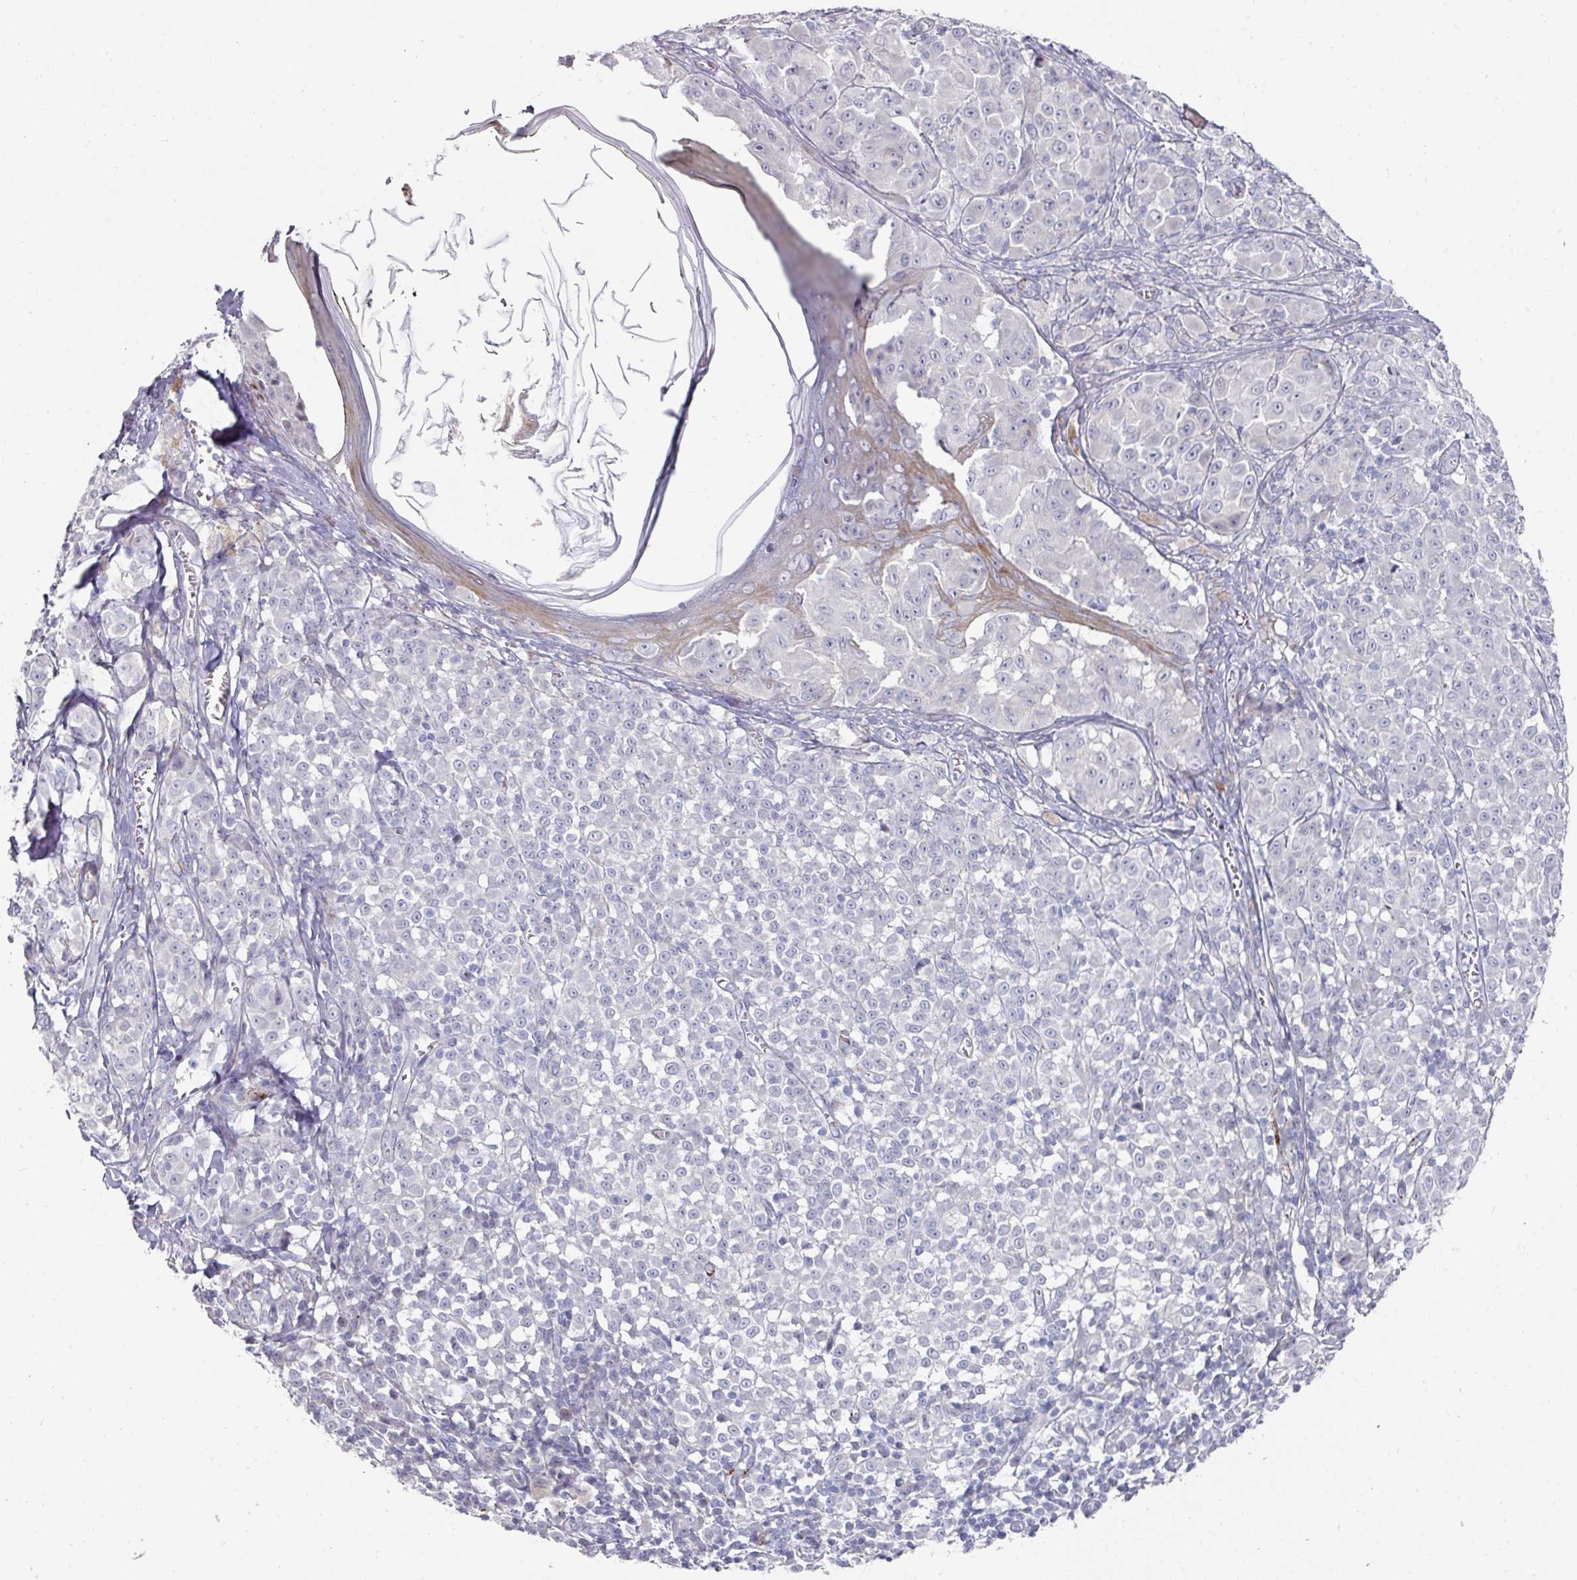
{"staining": {"intensity": "negative", "quantity": "none", "location": "none"}, "tissue": "melanoma", "cell_type": "Tumor cells", "image_type": "cancer", "snomed": [{"axis": "morphology", "description": "Malignant melanoma, NOS"}, {"axis": "topography", "description": "Skin"}], "caption": "The photomicrograph shows no significant expression in tumor cells of malignant melanoma.", "gene": "NT5C1A", "patient": {"sex": "female", "age": 43}}